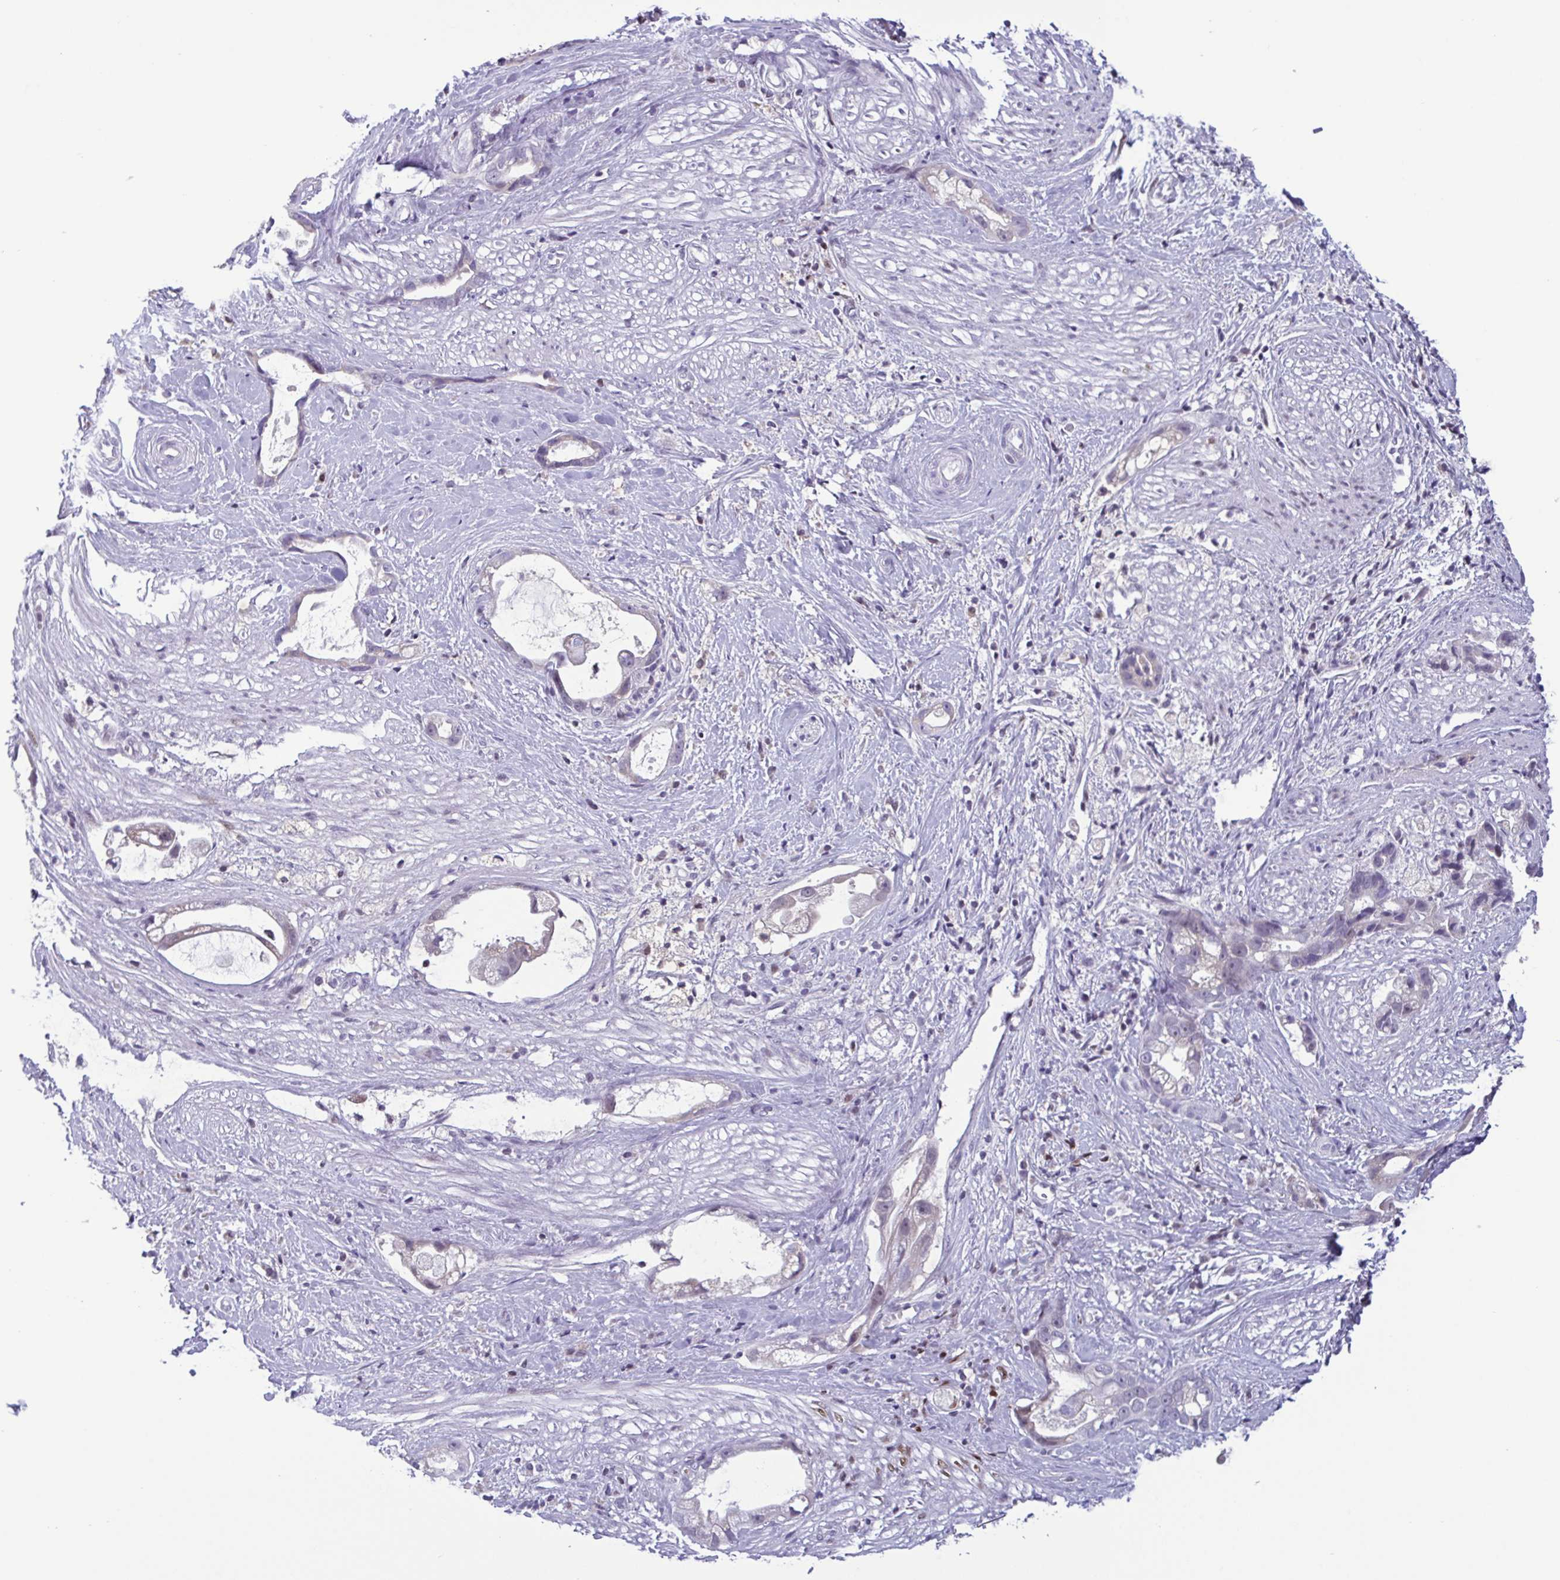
{"staining": {"intensity": "negative", "quantity": "none", "location": "none"}, "tissue": "stomach cancer", "cell_type": "Tumor cells", "image_type": "cancer", "snomed": [{"axis": "morphology", "description": "Adenocarcinoma, NOS"}, {"axis": "topography", "description": "Stomach"}], "caption": "Tumor cells show no significant protein positivity in stomach cancer (adenocarcinoma).", "gene": "IRF1", "patient": {"sex": "male", "age": 55}}